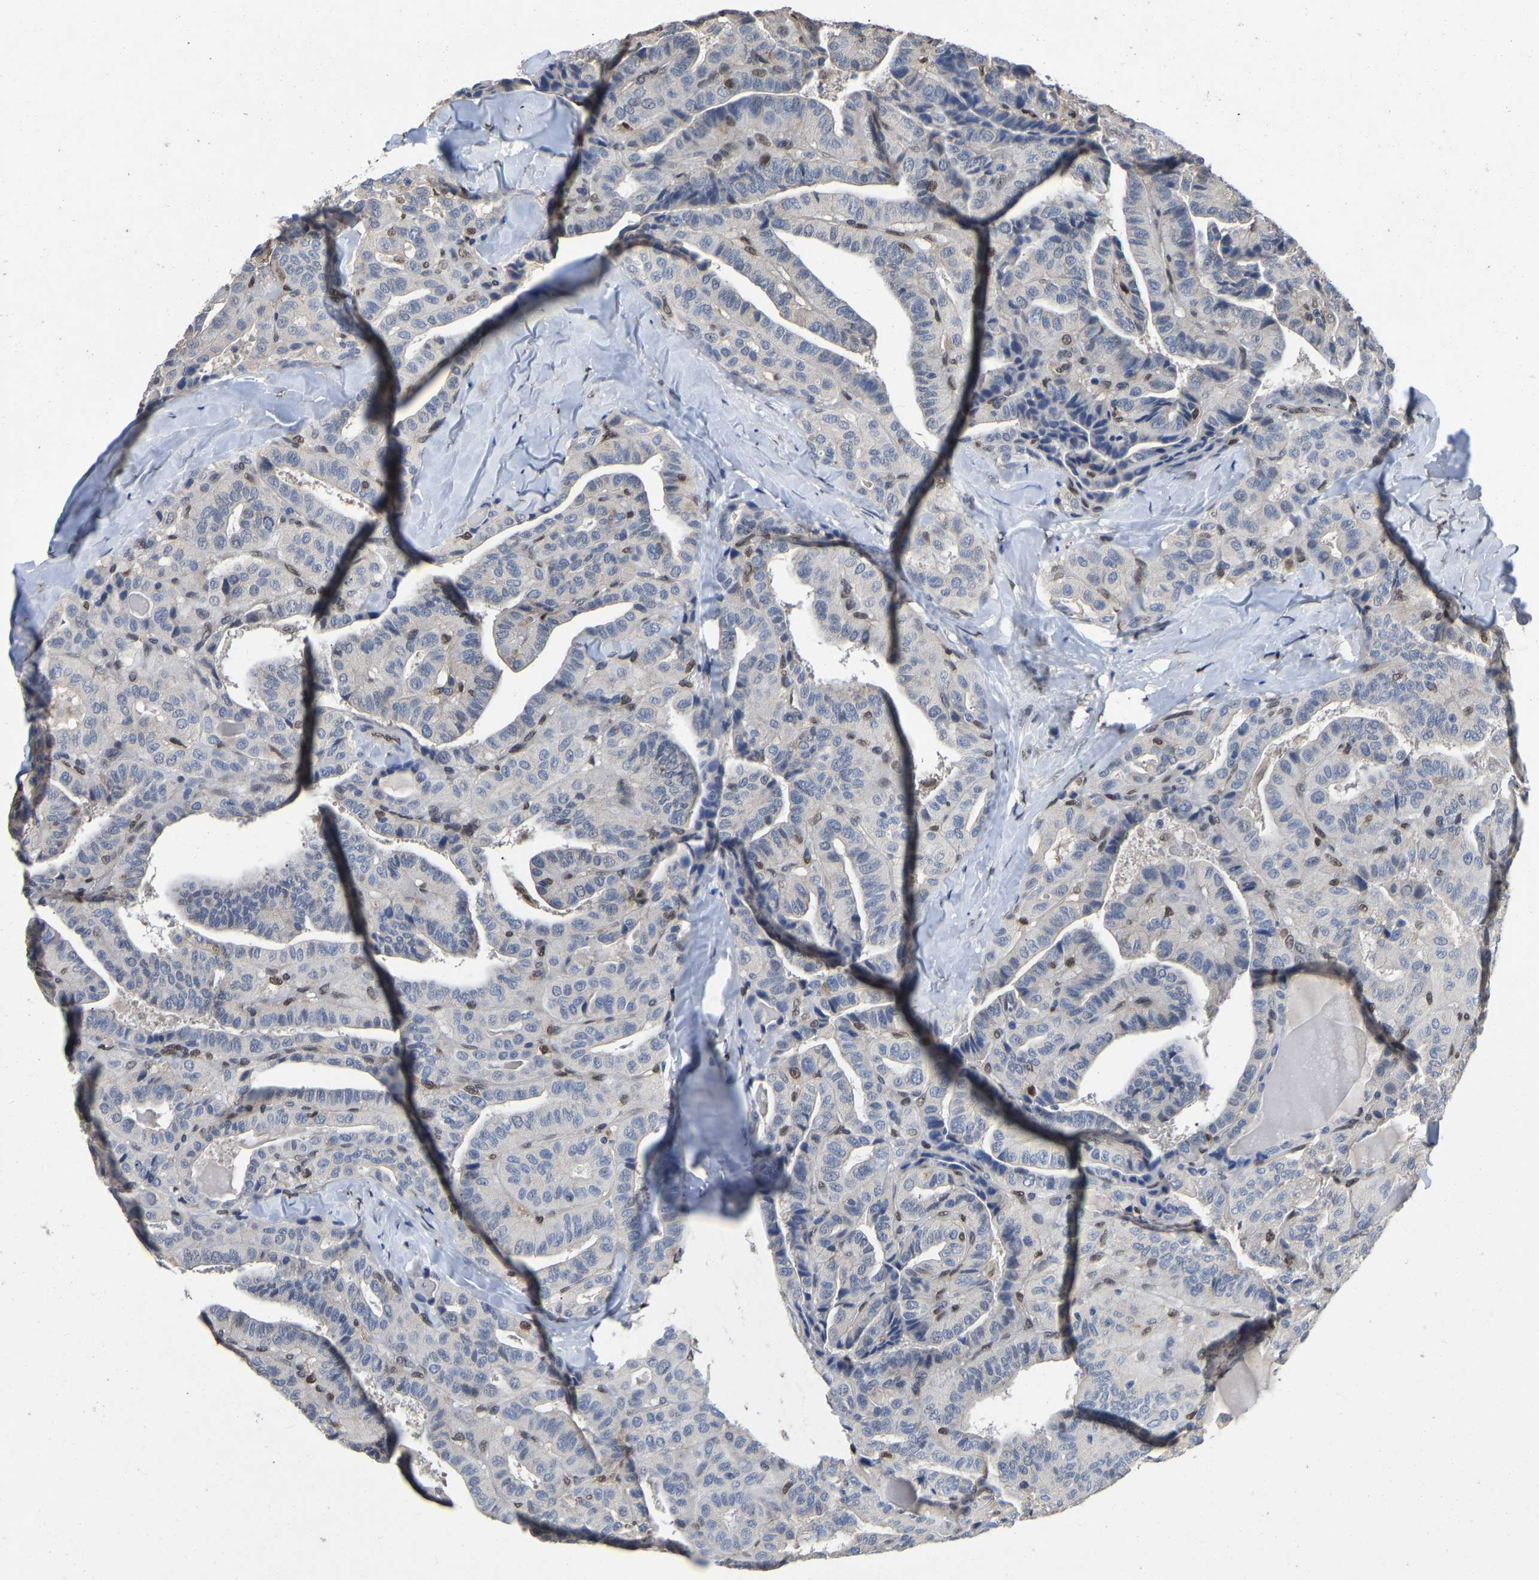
{"staining": {"intensity": "negative", "quantity": "none", "location": "none"}, "tissue": "thyroid cancer", "cell_type": "Tumor cells", "image_type": "cancer", "snomed": [{"axis": "morphology", "description": "Papillary adenocarcinoma, NOS"}, {"axis": "topography", "description": "Thyroid gland"}], "caption": "IHC of human thyroid papillary adenocarcinoma exhibits no expression in tumor cells. (DAB immunohistochemistry visualized using brightfield microscopy, high magnification).", "gene": "QKI", "patient": {"sex": "male", "age": 77}}